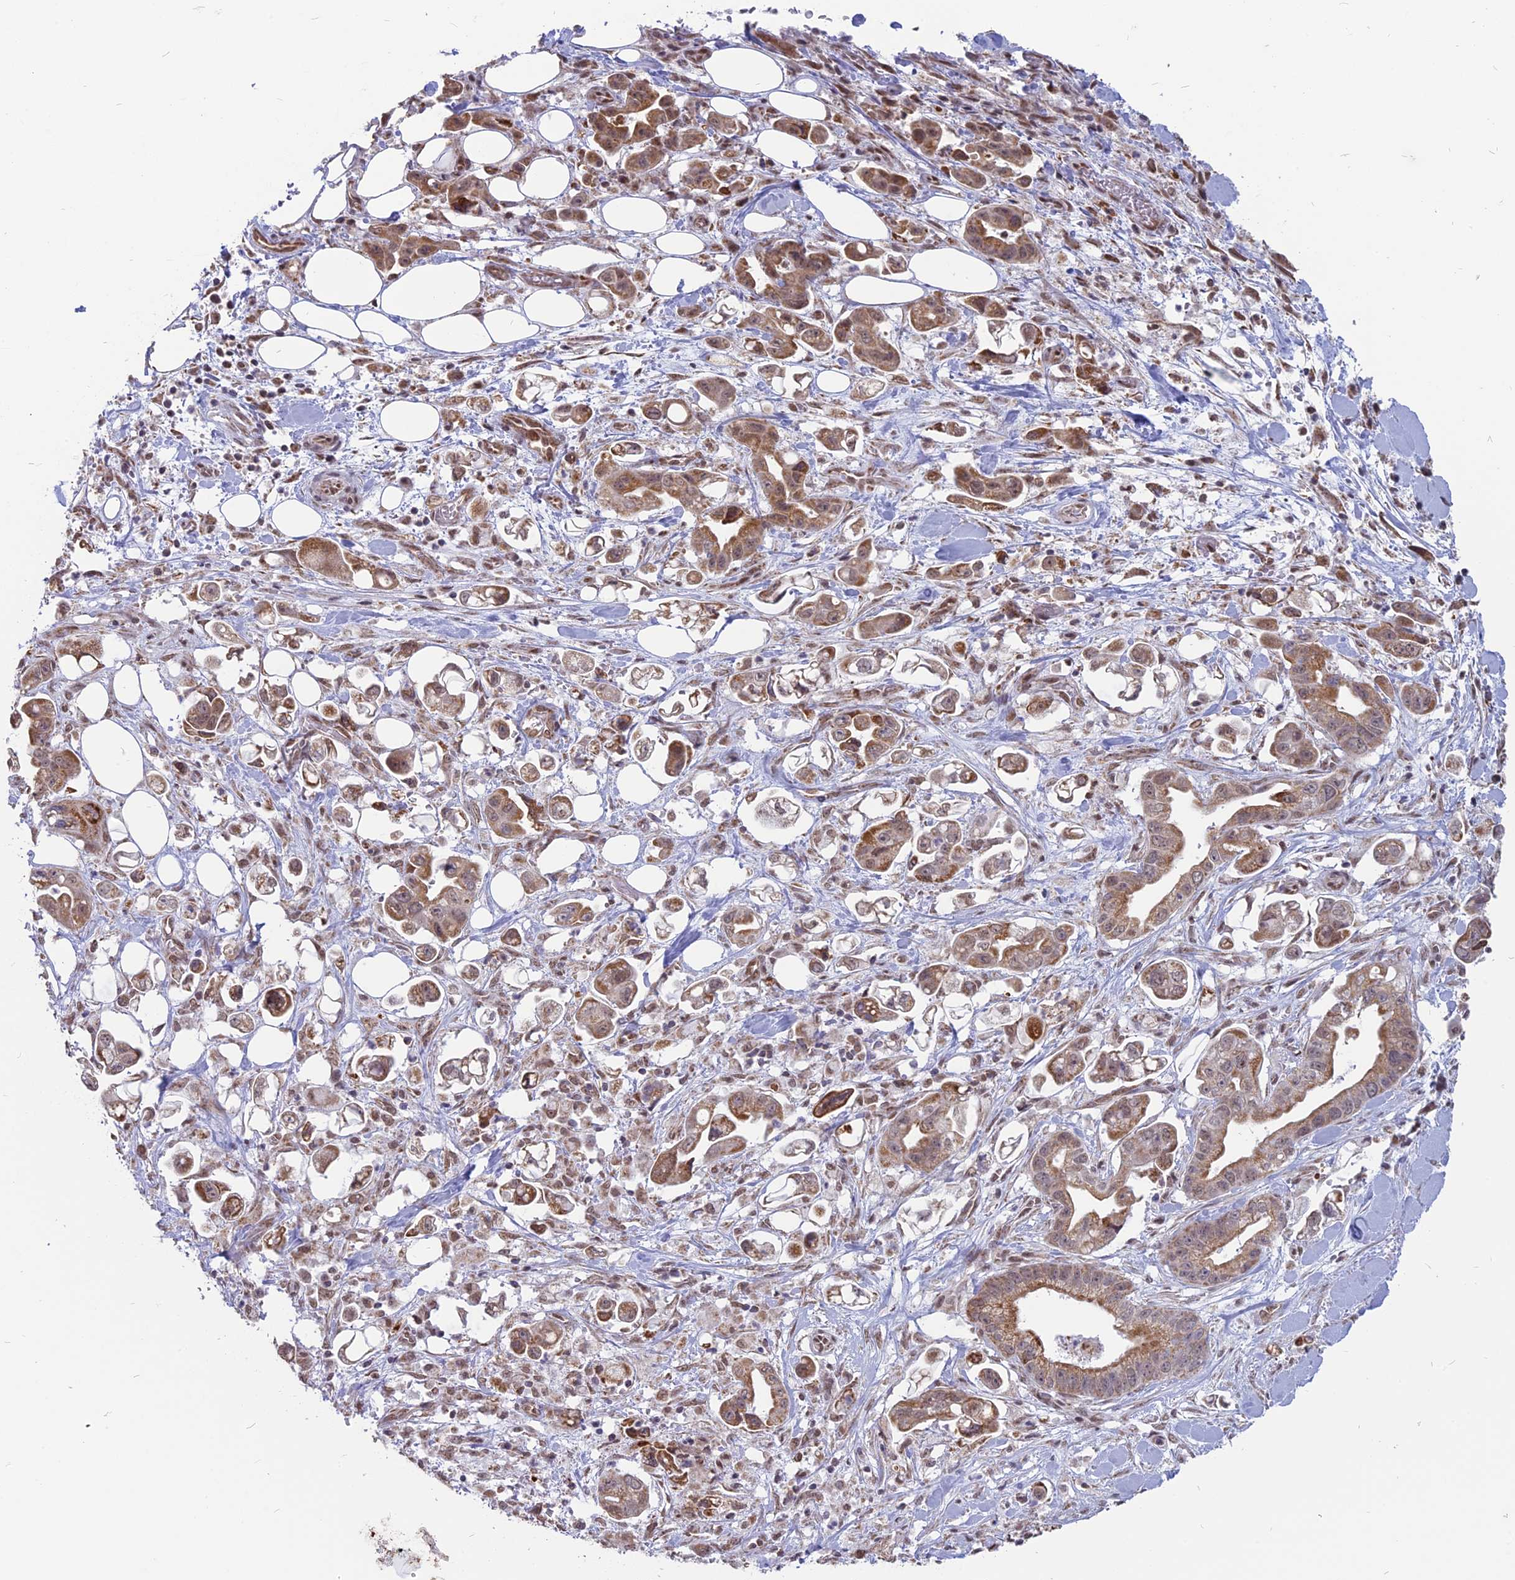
{"staining": {"intensity": "moderate", "quantity": ">75%", "location": "cytoplasmic/membranous"}, "tissue": "stomach cancer", "cell_type": "Tumor cells", "image_type": "cancer", "snomed": [{"axis": "morphology", "description": "Adenocarcinoma, NOS"}, {"axis": "topography", "description": "Stomach"}], "caption": "A photomicrograph of human stomach cancer (adenocarcinoma) stained for a protein exhibits moderate cytoplasmic/membranous brown staining in tumor cells.", "gene": "ARHGAP40", "patient": {"sex": "male", "age": 62}}